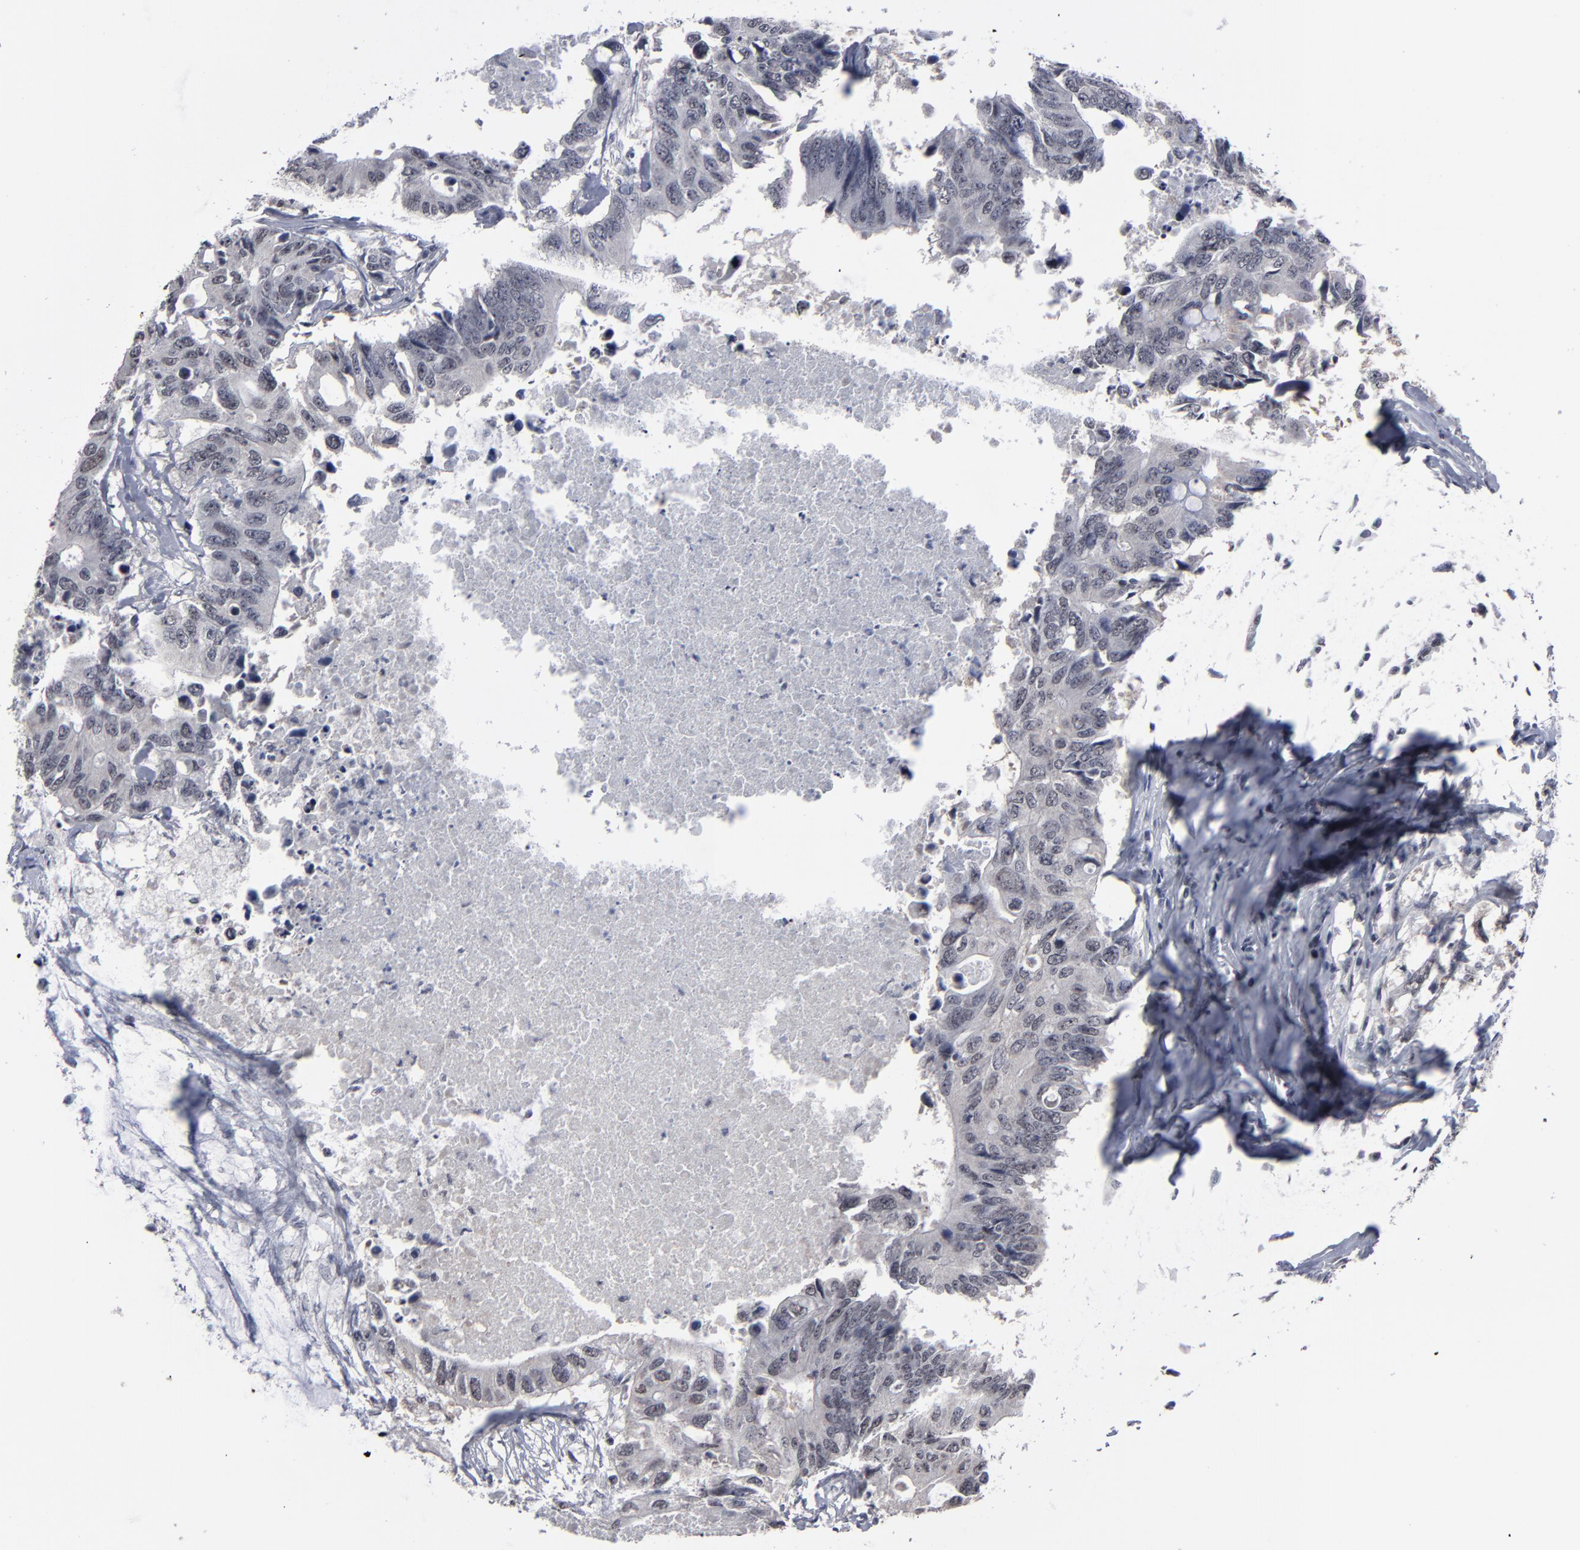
{"staining": {"intensity": "weak", "quantity": "<25%", "location": "nuclear"}, "tissue": "colorectal cancer", "cell_type": "Tumor cells", "image_type": "cancer", "snomed": [{"axis": "morphology", "description": "Adenocarcinoma, NOS"}, {"axis": "topography", "description": "Colon"}], "caption": "Adenocarcinoma (colorectal) stained for a protein using IHC demonstrates no staining tumor cells.", "gene": "SSRP1", "patient": {"sex": "male", "age": 71}}